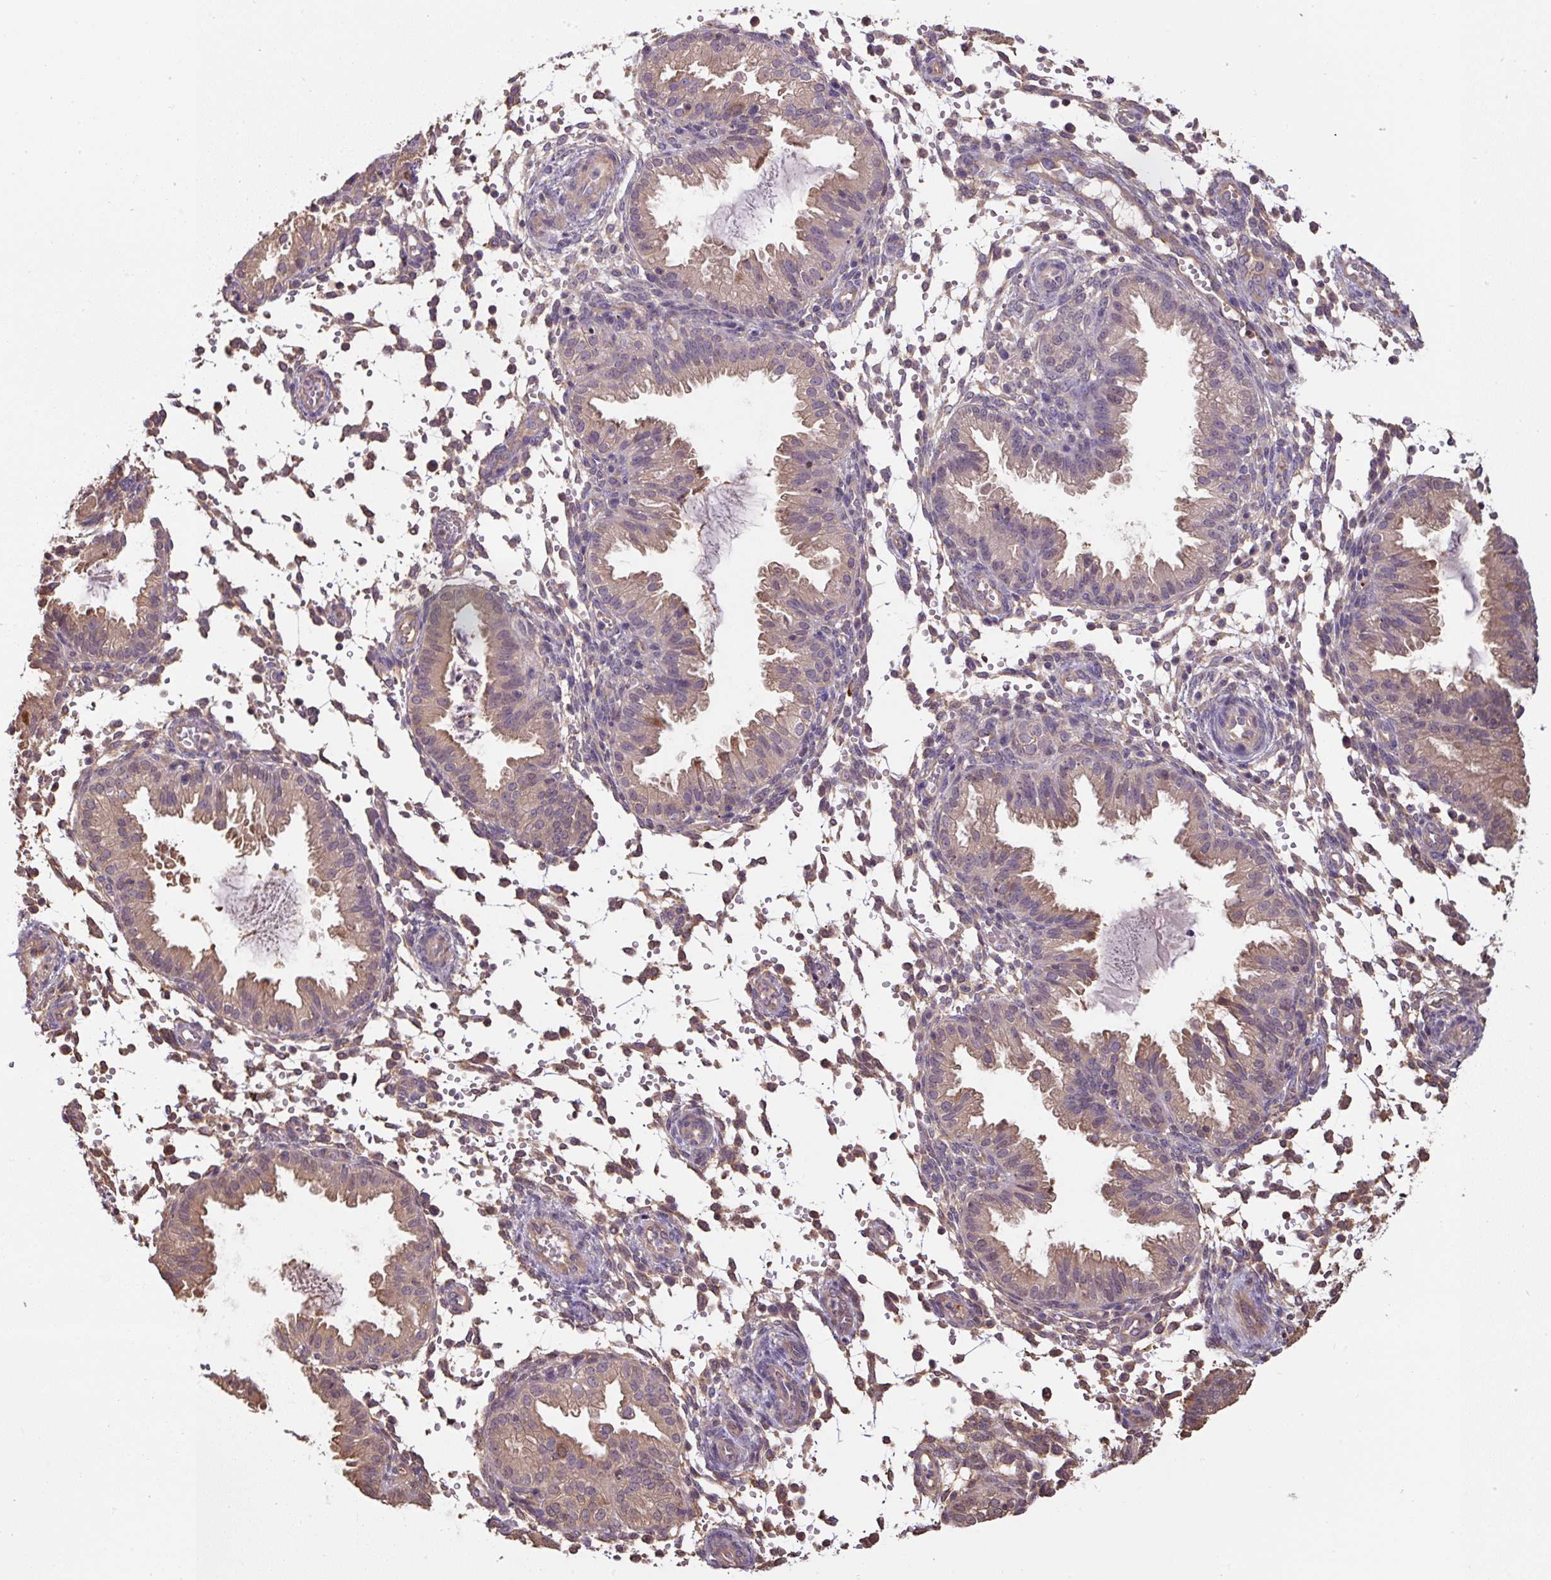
{"staining": {"intensity": "moderate", "quantity": "25%-75%", "location": "cytoplasmic/membranous"}, "tissue": "endometrium", "cell_type": "Cells in endometrial stroma", "image_type": "normal", "snomed": [{"axis": "morphology", "description": "Normal tissue, NOS"}, {"axis": "topography", "description": "Endometrium"}], "caption": "Endometrium was stained to show a protein in brown. There is medium levels of moderate cytoplasmic/membranous positivity in approximately 25%-75% of cells in endometrial stroma. (Stains: DAB in brown, nuclei in blue, Microscopy: brightfield microscopy at high magnification).", "gene": "ST13", "patient": {"sex": "female", "age": 33}}